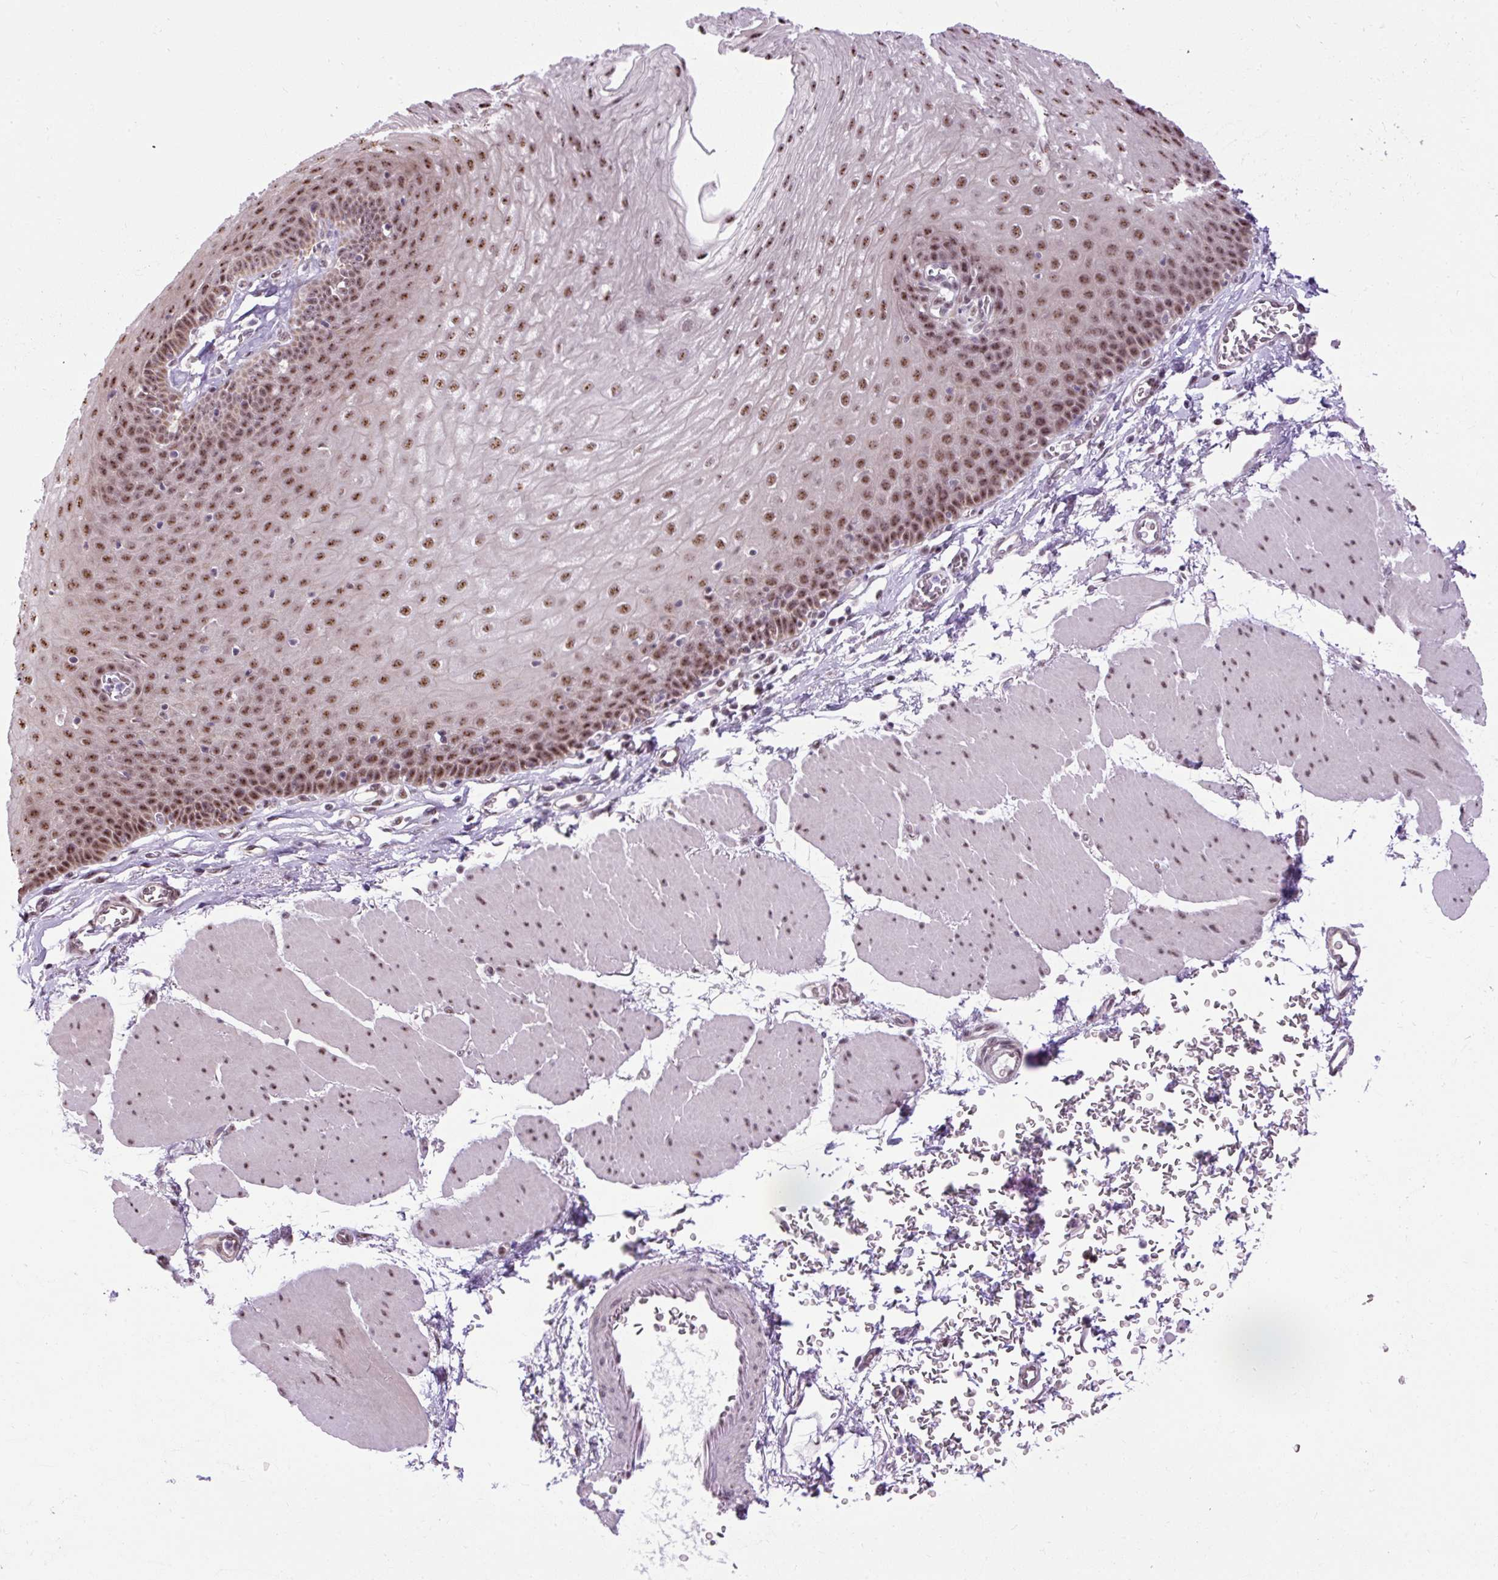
{"staining": {"intensity": "moderate", "quantity": ">75%", "location": "nuclear"}, "tissue": "esophagus", "cell_type": "Squamous epithelial cells", "image_type": "normal", "snomed": [{"axis": "morphology", "description": "Normal tissue, NOS"}, {"axis": "topography", "description": "Esophagus"}], "caption": "Immunohistochemistry image of benign human esophagus stained for a protein (brown), which demonstrates medium levels of moderate nuclear staining in approximately >75% of squamous epithelial cells.", "gene": "SMC5", "patient": {"sex": "female", "age": 81}}